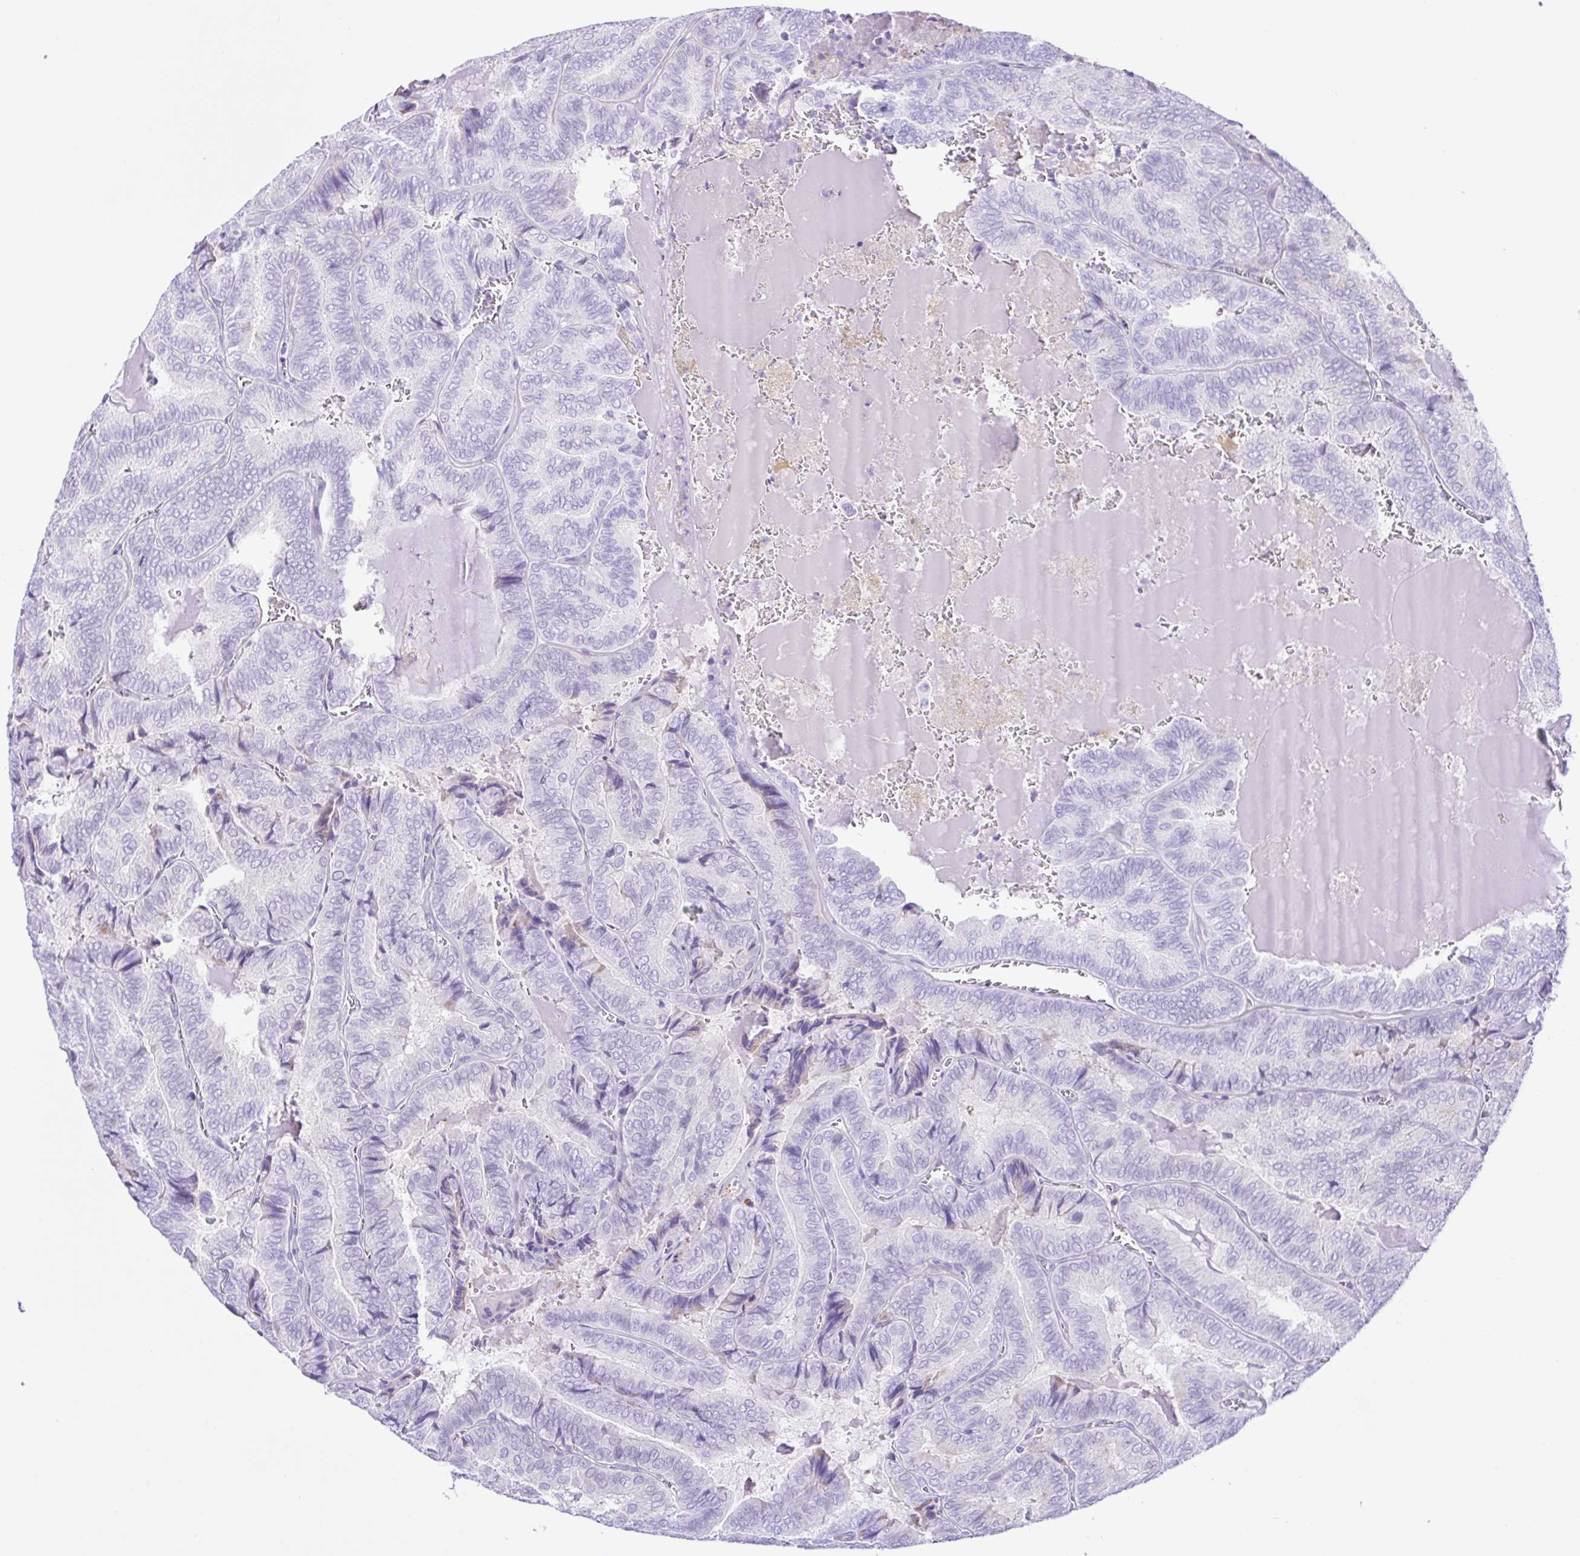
{"staining": {"intensity": "negative", "quantity": "none", "location": "none"}, "tissue": "thyroid cancer", "cell_type": "Tumor cells", "image_type": "cancer", "snomed": [{"axis": "morphology", "description": "Papillary adenocarcinoma, NOS"}, {"axis": "topography", "description": "Thyroid gland"}], "caption": "The histopathology image reveals no significant positivity in tumor cells of thyroid cancer (papillary adenocarcinoma).", "gene": "GPR17", "patient": {"sex": "female", "age": 75}}